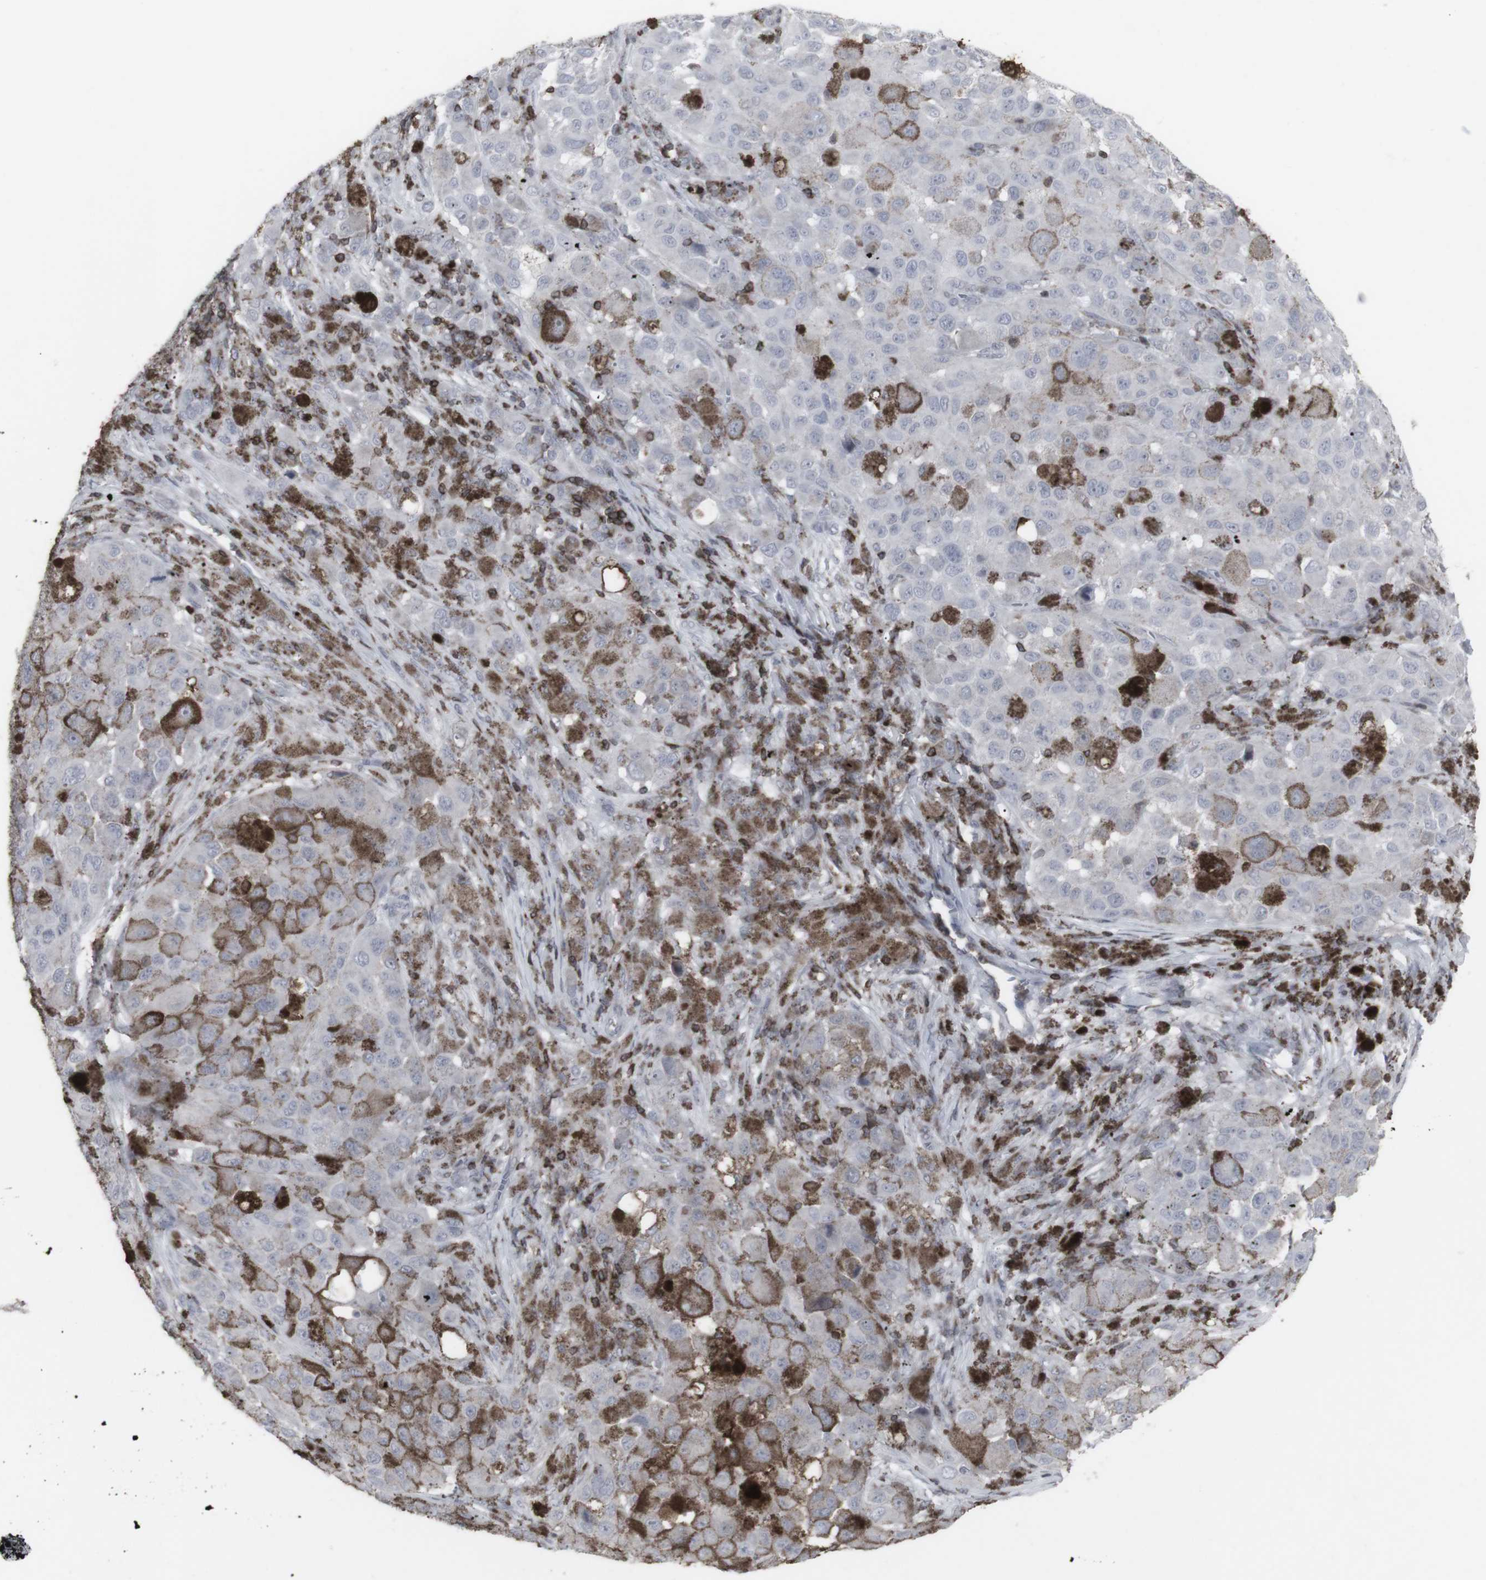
{"staining": {"intensity": "negative", "quantity": "none", "location": "none"}, "tissue": "melanoma", "cell_type": "Tumor cells", "image_type": "cancer", "snomed": [{"axis": "morphology", "description": "Malignant melanoma, NOS"}, {"axis": "topography", "description": "Skin"}], "caption": "Immunohistochemical staining of melanoma shows no significant positivity in tumor cells. (DAB (3,3'-diaminobenzidine) immunohistochemistry visualized using brightfield microscopy, high magnification).", "gene": "APOBEC2", "patient": {"sex": "male", "age": 96}}